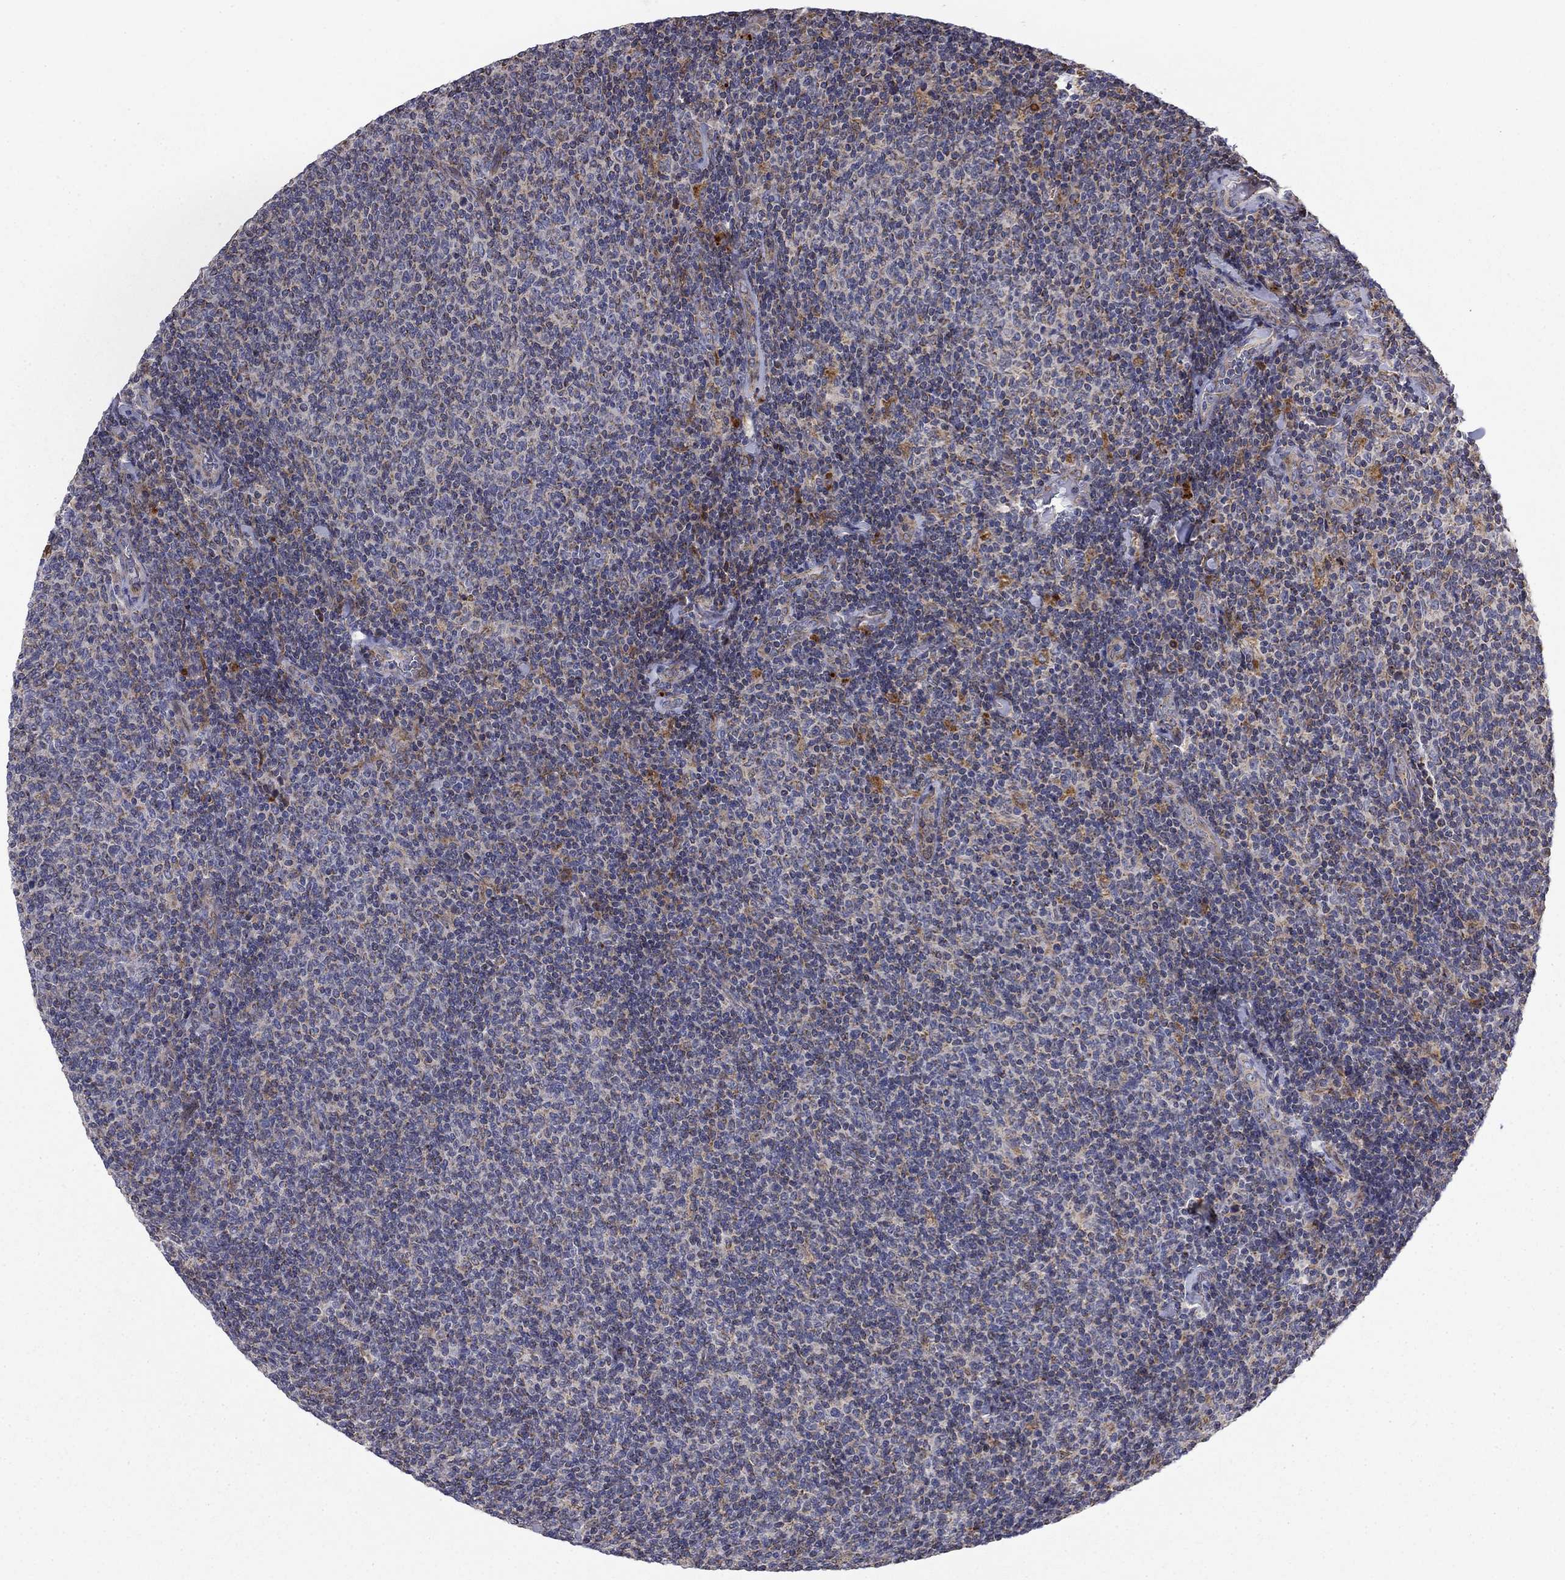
{"staining": {"intensity": "negative", "quantity": "none", "location": "none"}, "tissue": "lymphoma", "cell_type": "Tumor cells", "image_type": "cancer", "snomed": [{"axis": "morphology", "description": "Malignant lymphoma, non-Hodgkin's type, Low grade"}, {"axis": "topography", "description": "Lymph node"}], "caption": "An immunohistochemistry photomicrograph of malignant lymphoma, non-Hodgkin's type (low-grade) is shown. There is no staining in tumor cells of malignant lymphoma, non-Hodgkin's type (low-grade).", "gene": "MMAA", "patient": {"sex": "male", "age": 52}}